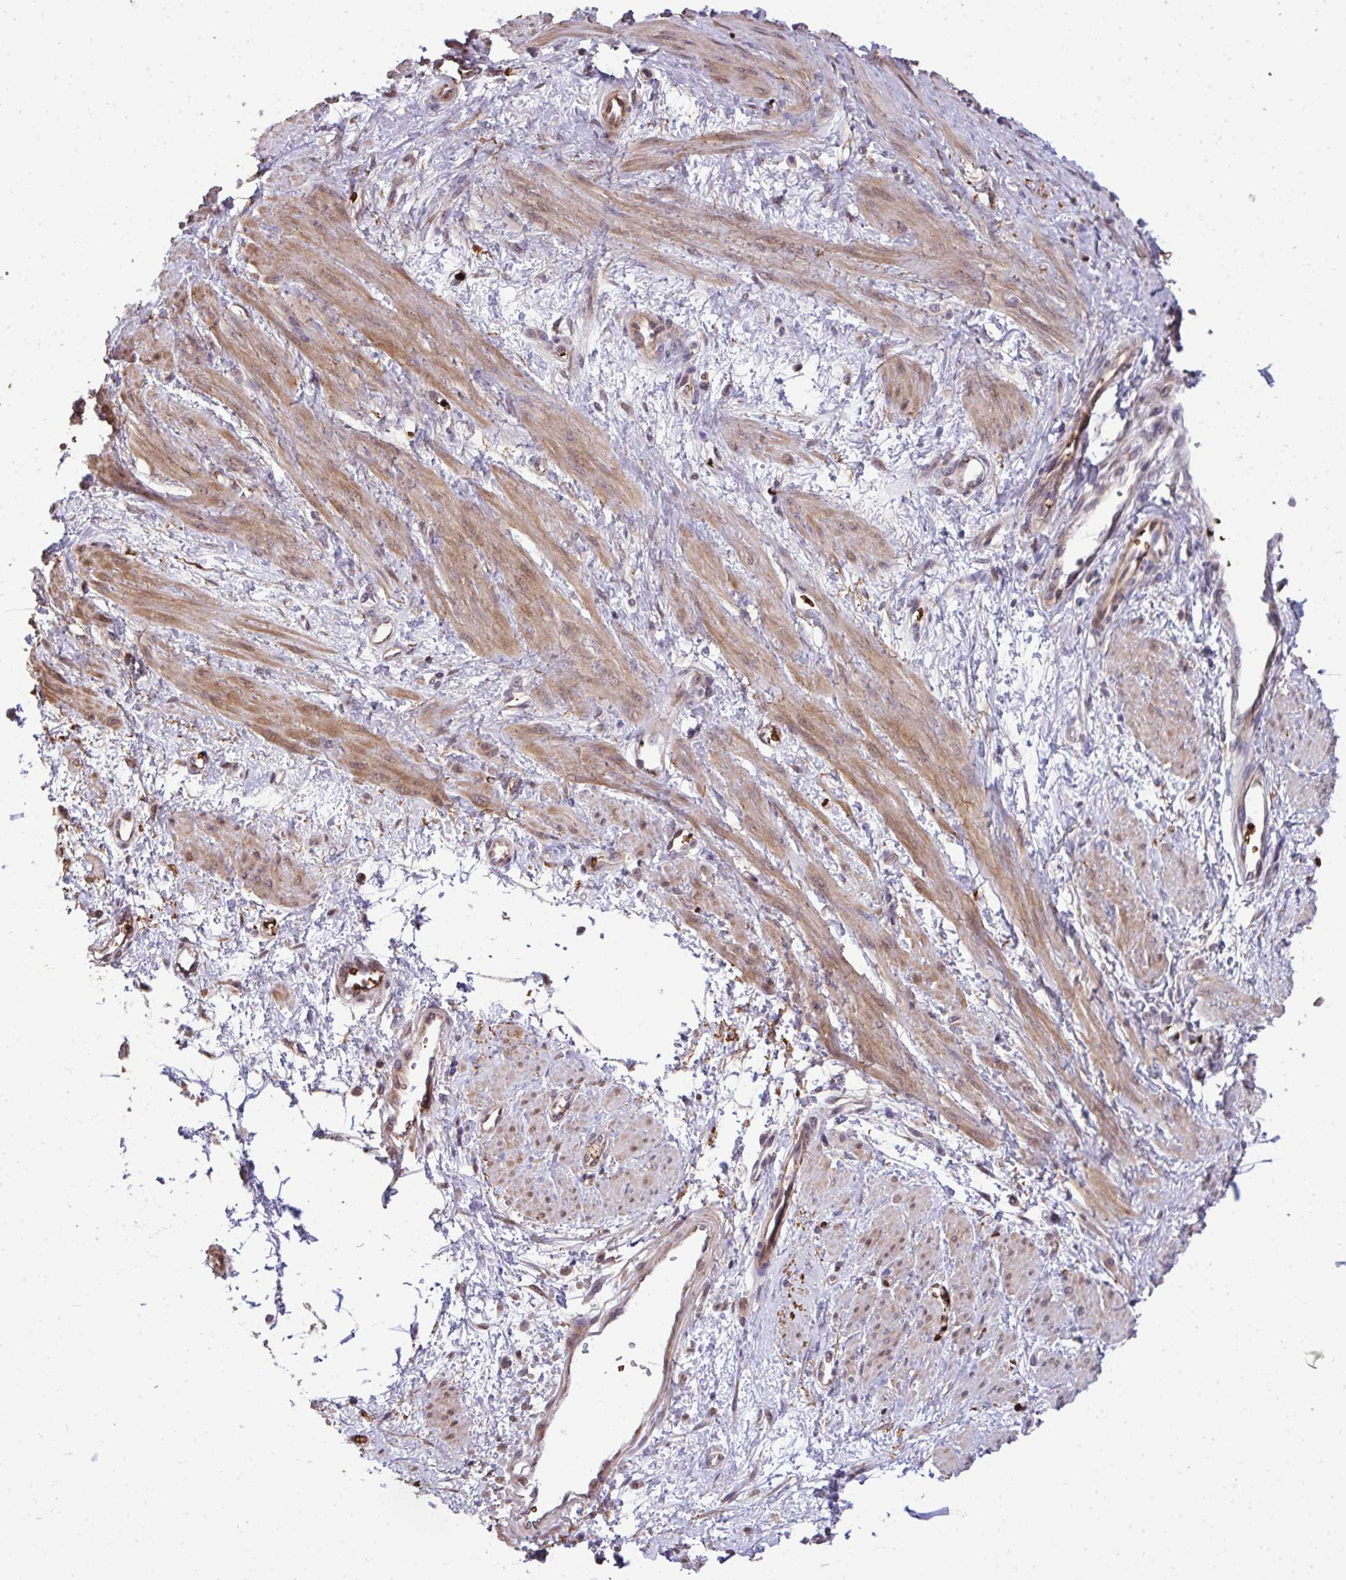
{"staining": {"intensity": "moderate", "quantity": ">75%", "location": "cytoplasmic/membranous"}, "tissue": "smooth muscle", "cell_type": "Smooth muscle cells", "image_type": "normal", "snomed": [{"axis": "morphology", "description": "Normal tissue, NOS"}, {"axis": "topography", "description": "Smooth muscle"}, {"axis": "topography", "description": "Uterus"}], "caption": "The histopathology image exhibits immunohistochemical staining of benign smooth muscle. There is moderate cytoplasmic/membranous positivity is seen in about >75% of smooth muscle cells. (IHC, brightfield microscopy, high magnification).", "gene": "FIBCD1", "patient": {"sex": "female", "age": 39}}